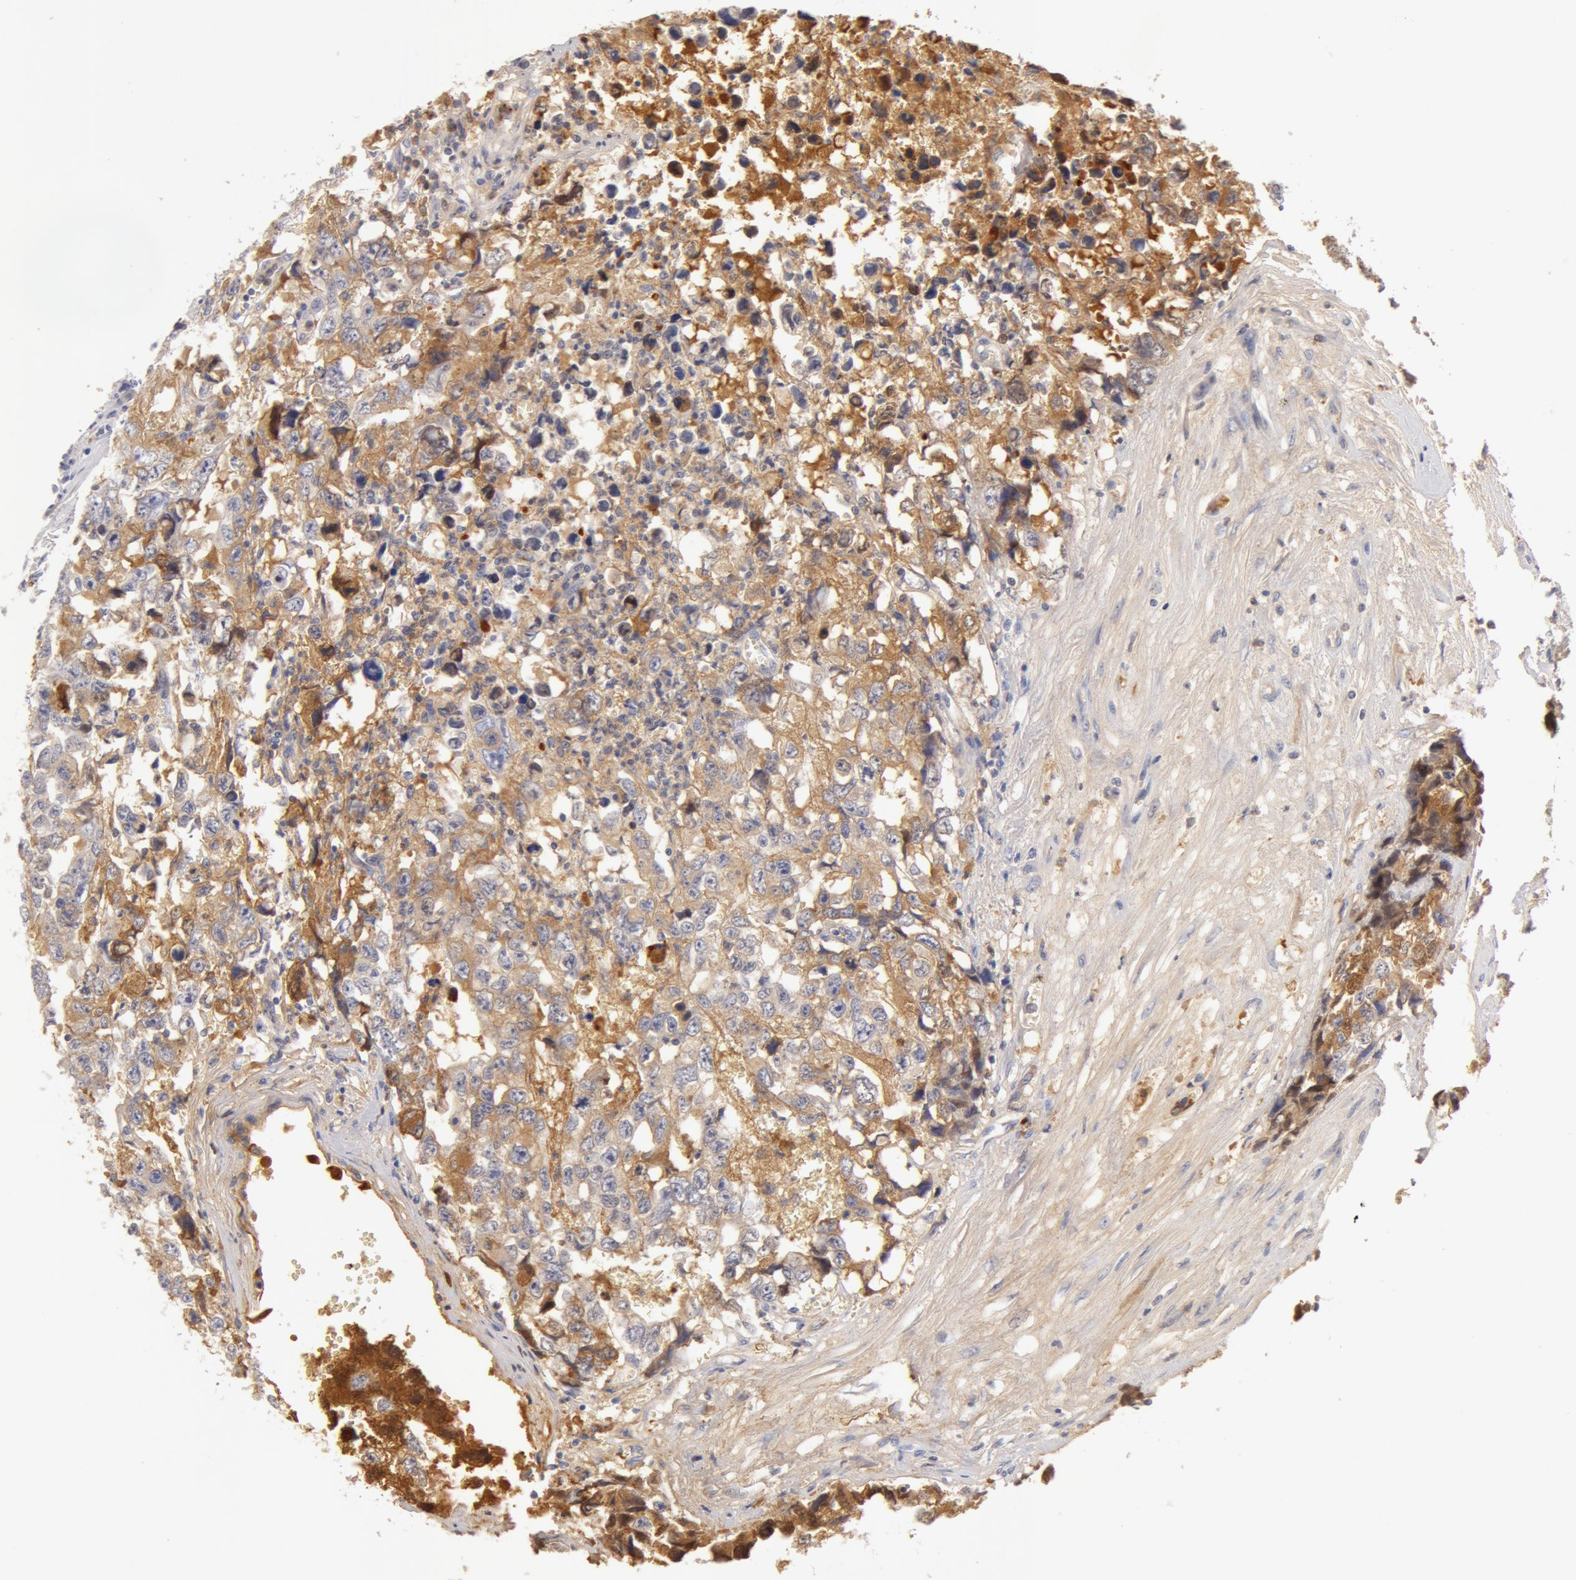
{"staining": {"intensity": "negative", "quantity": "none", "location": "none"}, "tissue": "testis cancer", "cell_type": "Tumor cells", "image_type": "cancer", "snomed": [{"axis": "morphology", "description": "Carcinoma, Embryonal, NOS"}, {"axis": "topography", "description": "Testis"}], "caption": "Histopathology image shows no protein positivity in tumor cells of testis embryonal carcinoma tissue. (DAB immunohistochemistry visualized using brightfield microscopy, high magnification).", "gene": "AHSG", "patient": {"sex": "male", "age": 31}}